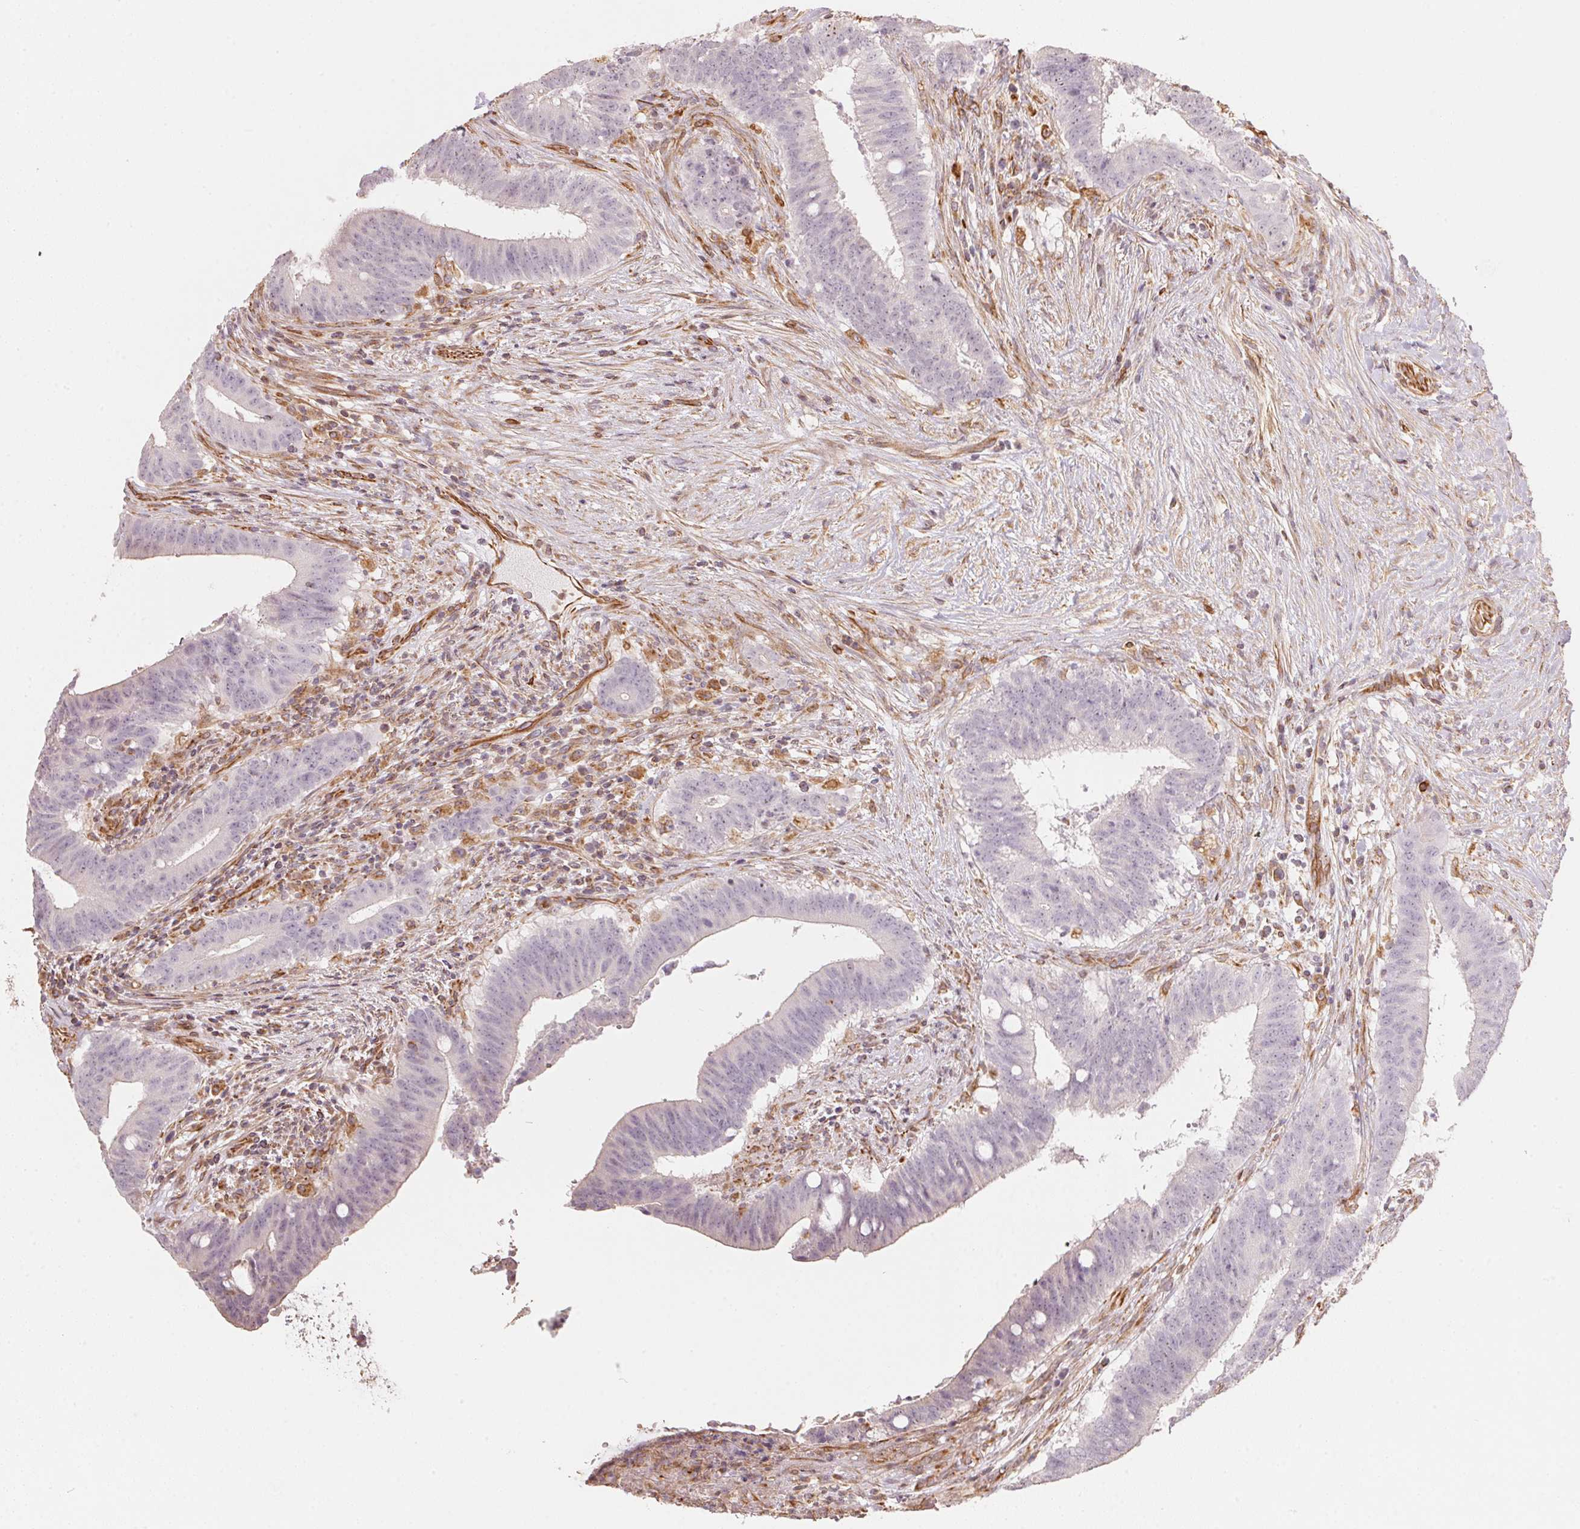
{"staining": {"intensity": "negative", "quantity": "none", "location": "none"}, "tissue": "colorectal cancer", "cell_type": "Tumor cells", "image_type": "cancer", "snomed": [{"axis": "morphology", "description": "Adenocarcinoma, NOS"}, {"axis": "topography", "description": "Colon"}], "caption": "This is a photomicrograph of immunohistochemistry (IHC) staining of adenocarcinoma (colorectal), which shows no staining in tumor cells.", "gene": "FOXR2", "patient": {"sex": "female", "age": 43}}